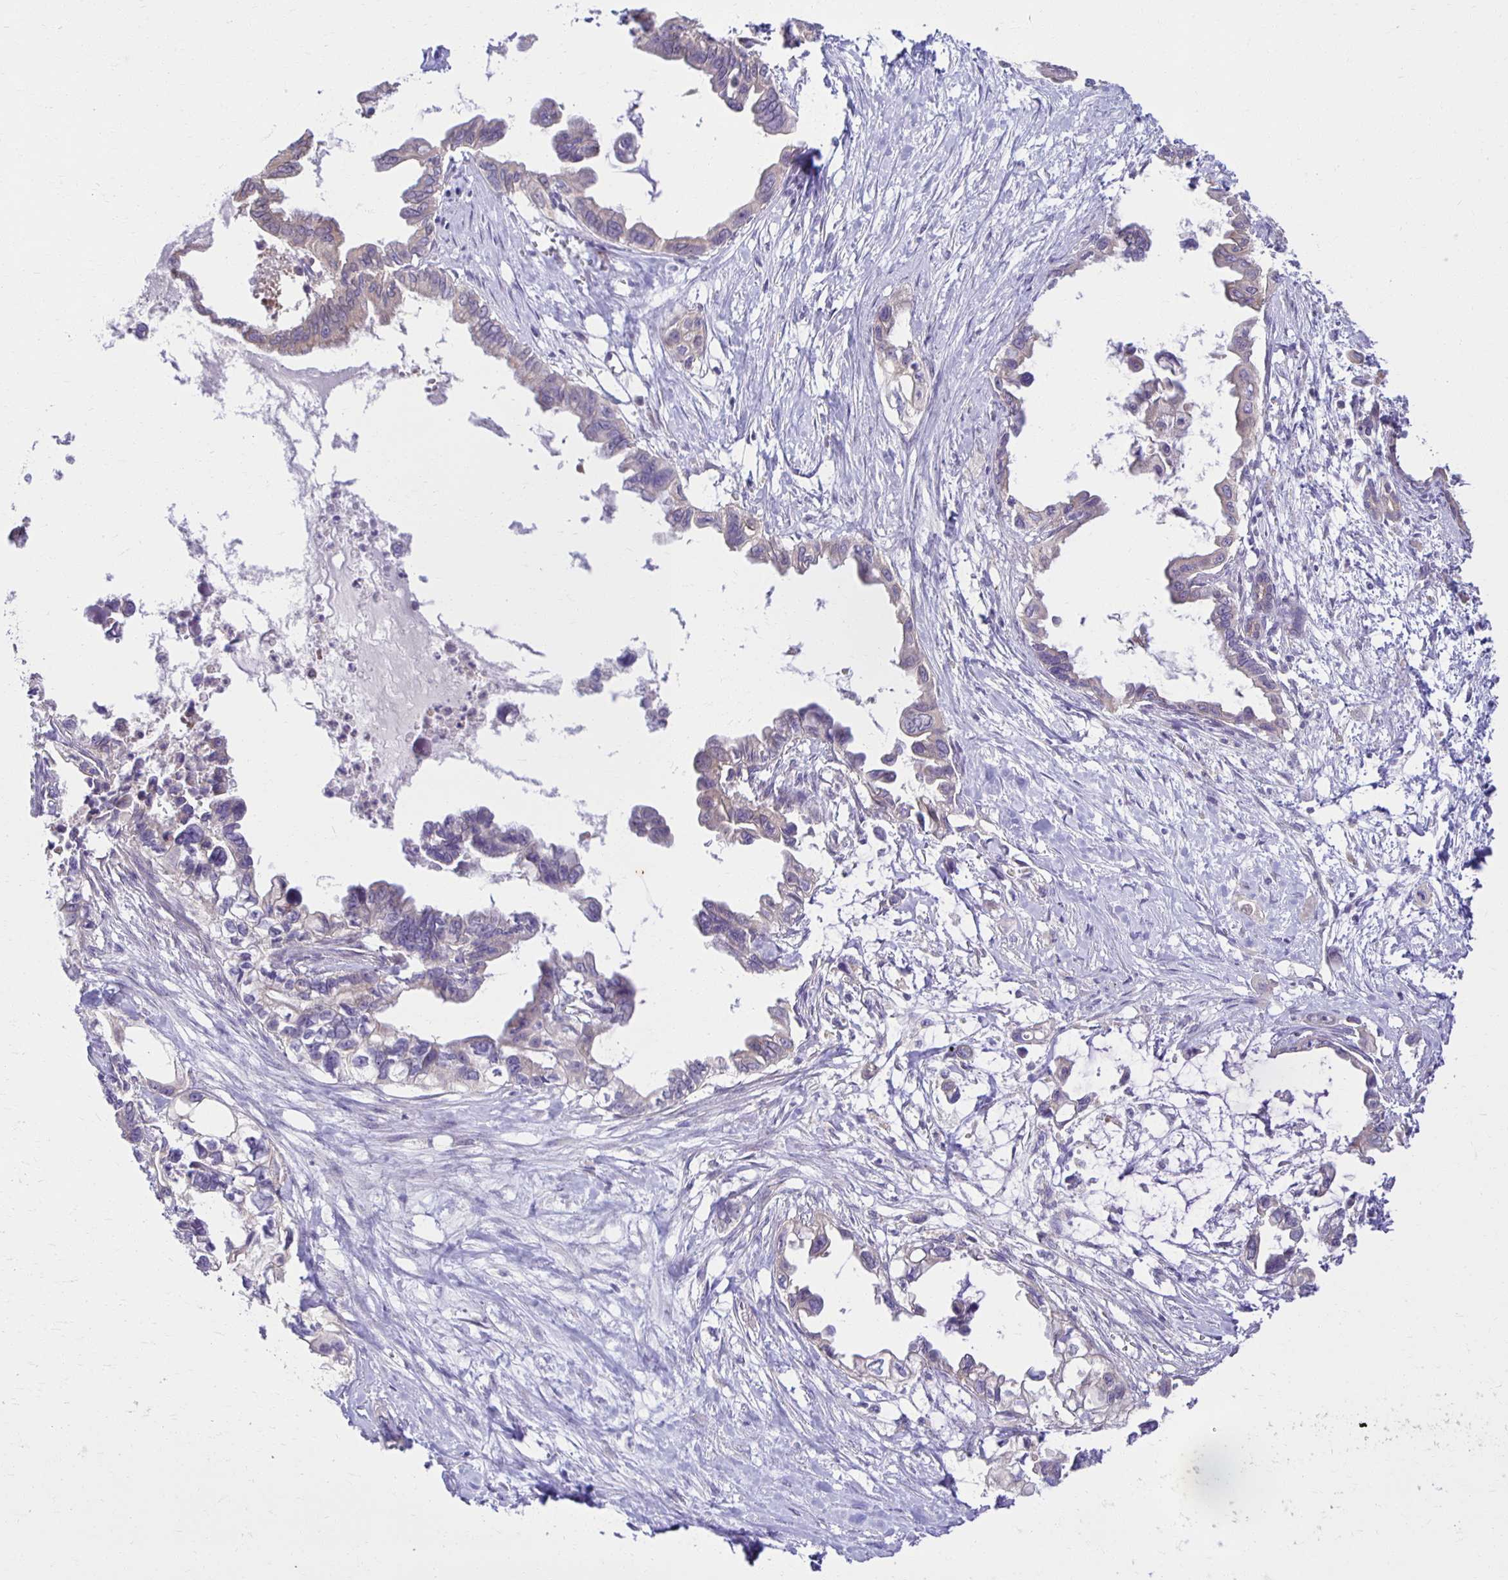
{"staining": {"intensity": "negative", "quantity": "none", "location": "none"}, "tissue": "pancreatic cancer", "cell_type": "Tumor cells", "image_type": "cancer", "snomed": [{"axis": "morphology", "description": "Adenocarcinoma, NOS"}, {"axis": "topography", "description": "Pancreas"}], "caption": "An IHC image of pancreatic cancer (adenocarcinoma) is shown. There is no staining in tumor cells of pancreatic cancer (adenocarcinoma). Nuclei are stained in blue.", "gene": "MIEN1", "patient": {"sex": "male", "age": 61}}